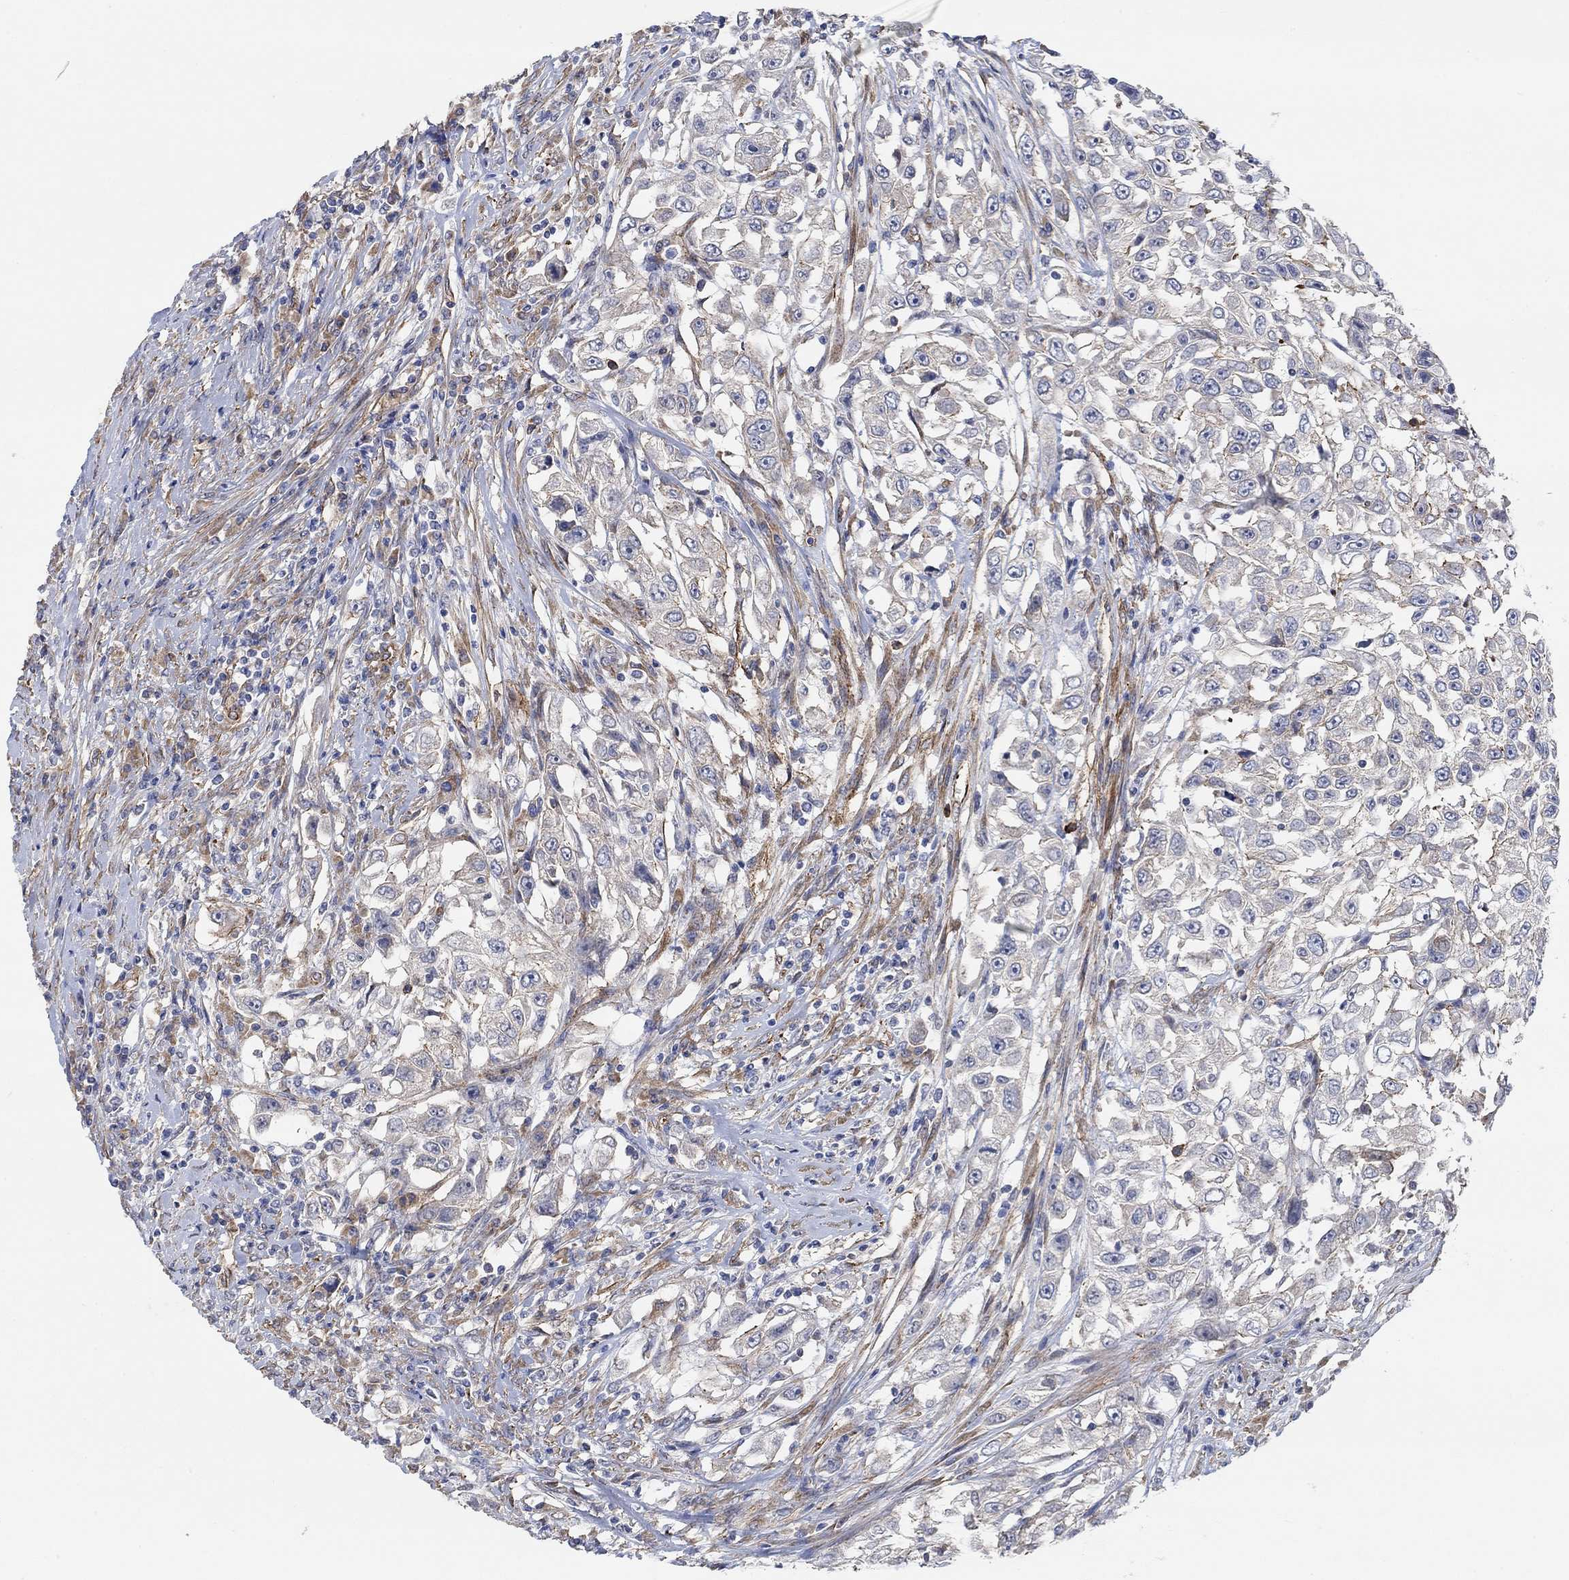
{"staining": {"intensity": "weak", "quantity": "25%-75%", "location": "cytoplasmic/membranous"}, "tissue": "urothelial cancer", "cell_type": "Tumor cells", "image_type": "cancer", "snomed": [{"axis": "morphology", "description": "Urothelial carcinoma, High grade"}, {"axis": "topography", "description": "Urinary bladder"}], "caption": "IHC micrograph of neoplastic tissue: human urothelial carcinoma (high-grade) stained using immunohistochemistry reveals low levels of weak protein expression localized specifically in the cytoplasmic/membranous of tumor cells, appearing as a cytoplasmic/membranous brown color.", "gene": "SYT16", "patient": {"sex": "female", "age": 56}}